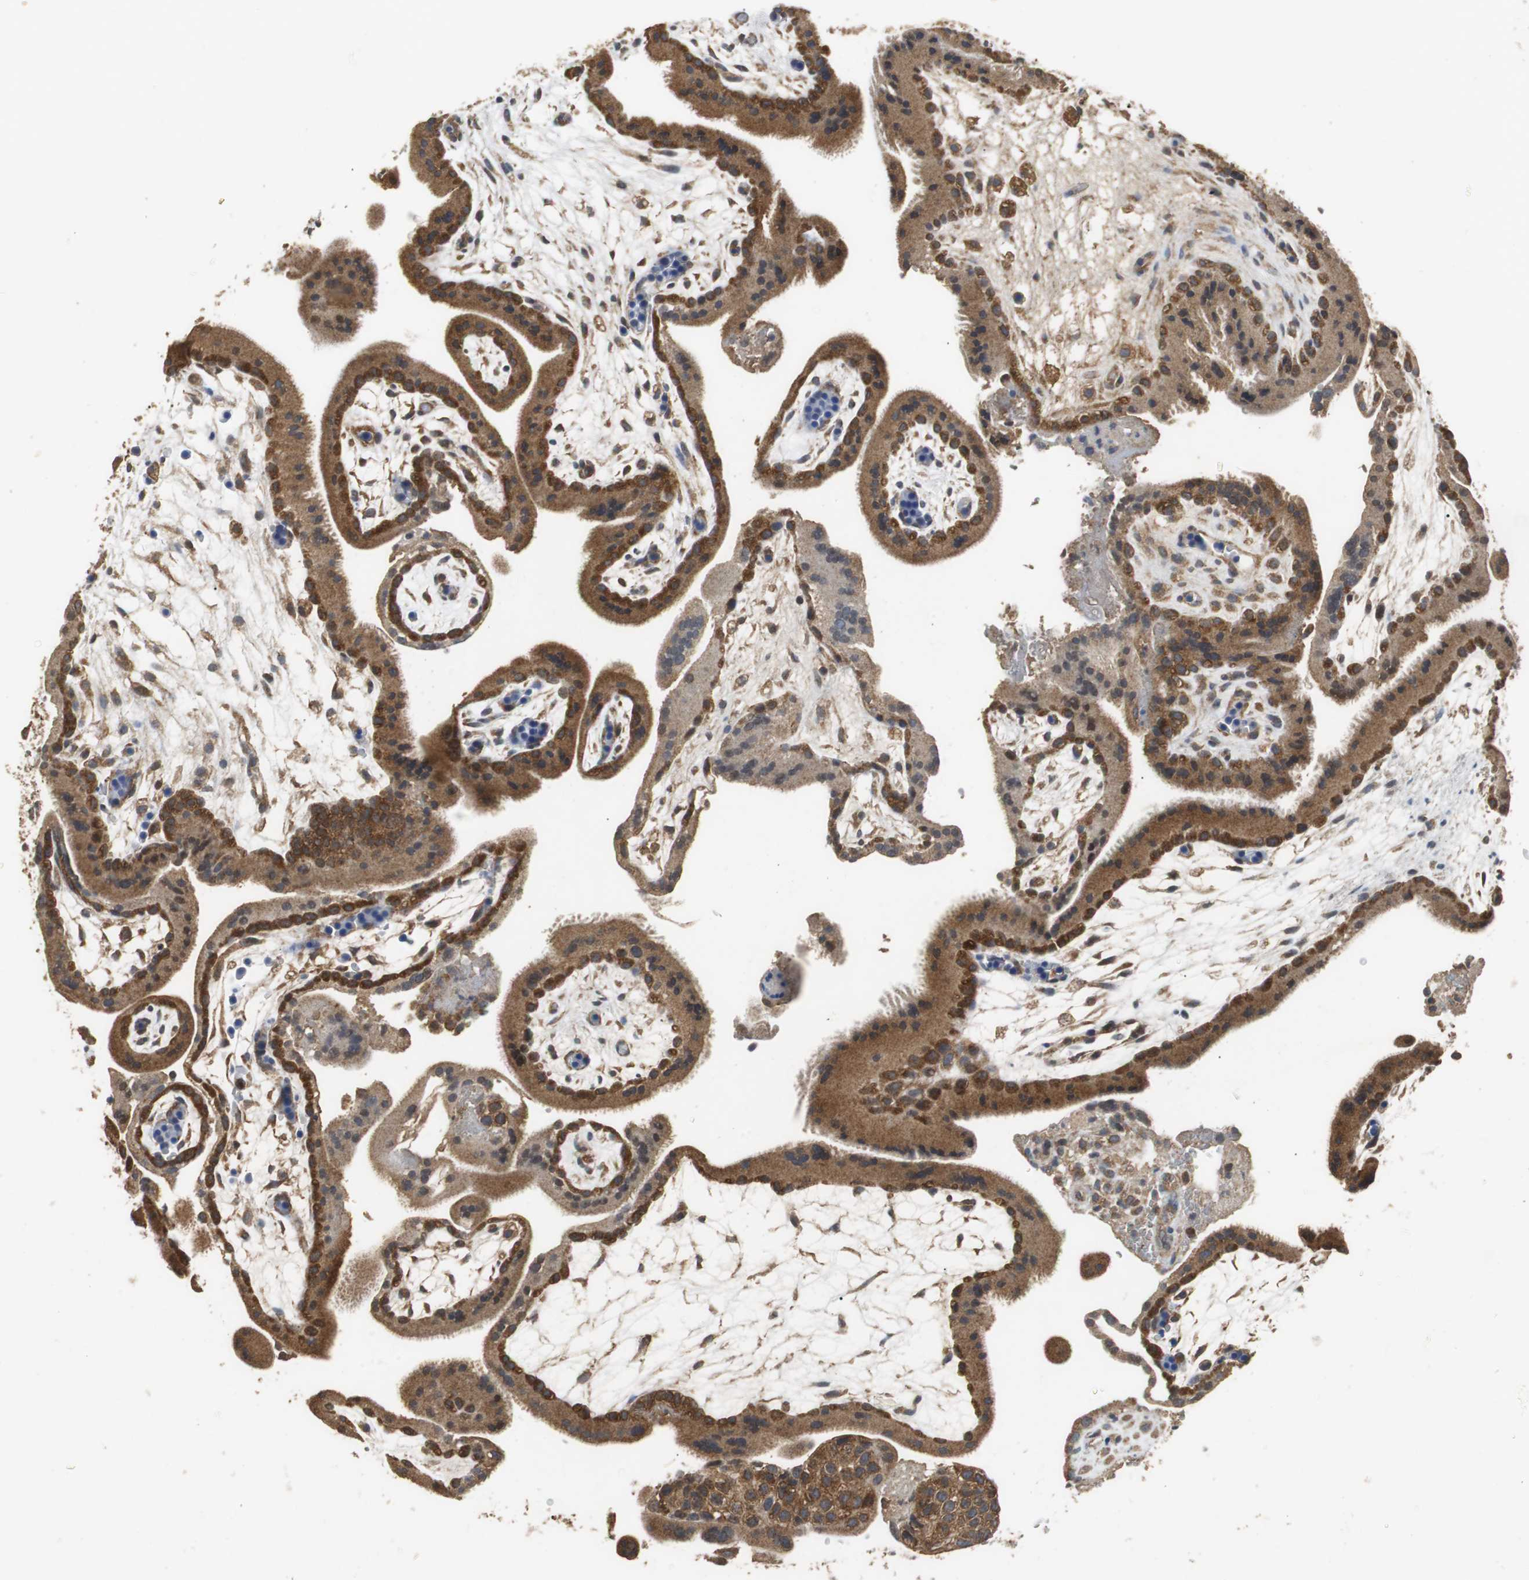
{"staining": {"intensity": "moderate", "quantity": "25%-75%", "location": "cytoplasmic/membranous"}, "tissue": "placenta", "cell_type": "Decidual cells", "image_type": "normal", "snomed": [{"axis": "morphology", "description": "Normal tissue, NOS"}, {"axis": "topography", "description": "Placenta"}], "caption": "DAB (3,3'-diaminobenzidine) immunohistochemical staining of normal placenta displays moderate cytoplasmic/membranous protein staining in about 25%-75% of decidual cells.", "gene": "VBP1", "patient": {"sex": "female", "age": 19}}